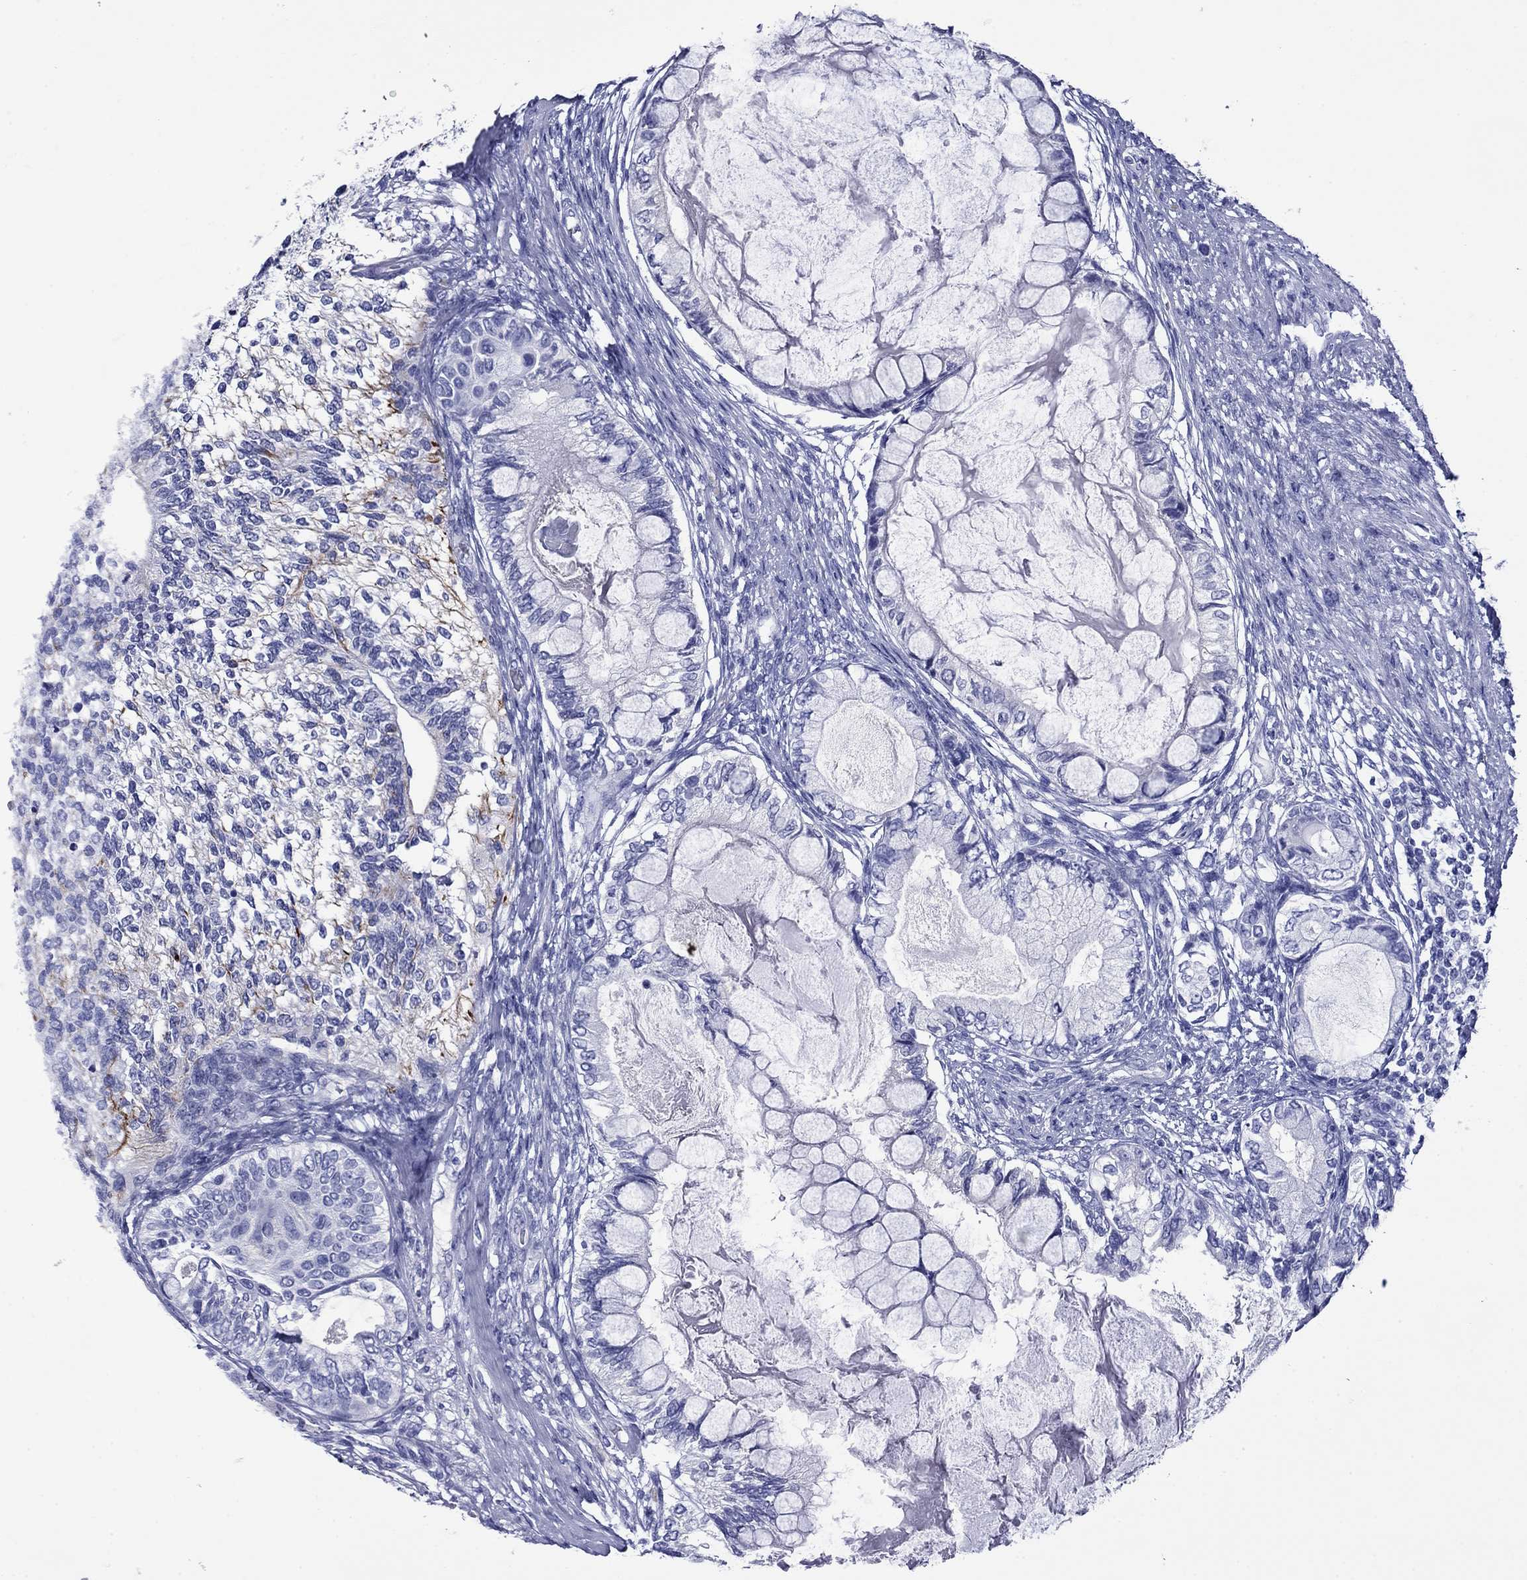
{"staining": {"intensity": "negative", "quantity": "none", "location": "none"}, "tissue": "testis cancer", "cell_type": "Tumor cells", "image_type": "cancer", "snomed": [{"axis": "morphology", "description": "Seminoma, NOS"}, {"axis": "morphology", "description": "Carcinoma, Embryonal, NOS"}, {"axis": "topography", "description": "Testis"}], "caption": "A micrograph of testis embryonal carcinoma stained for a protein shows no brown staining in tumor cells.", "gene": "ROM1", "patient": {"sex": "male", "age": 41}}